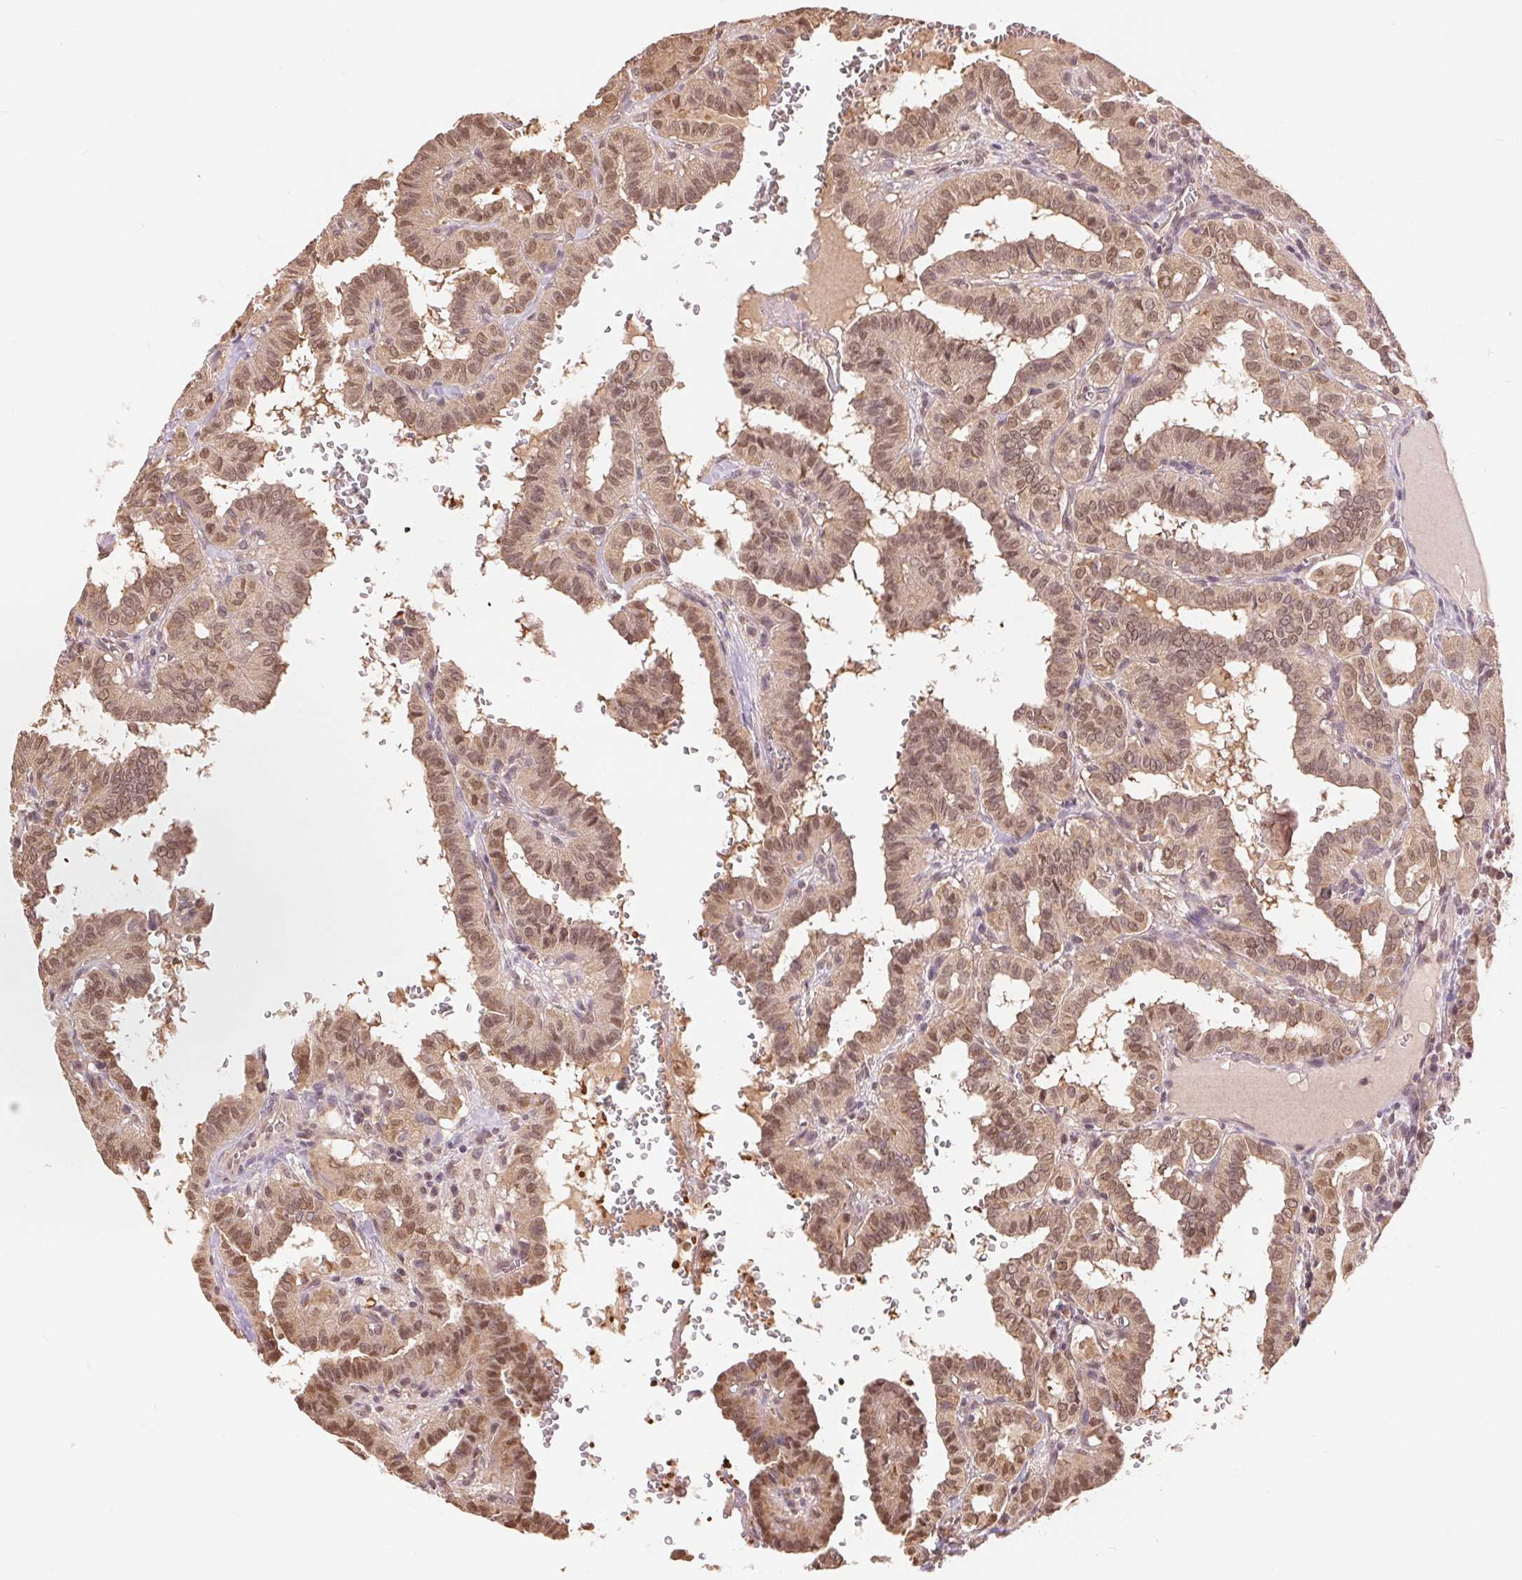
{"staining": {"intensity": "moderate", "quantity": ">75%", "location": "cytoplasmic/membranous,nuclear"}, "tissue": "thyroid cancer", "cell_type": "Tumor cells", "image_type": "cancer", "snomed": [{"axis": "morphology", "description": "Papillary adenocarcinoma, NOS"}, {"axis": "topography", "description": "Thyroid gland"}], "caption": "Brown immunohistochemical staining in human thyroid cancer (papillary adenocarcinoma) exhibits moderate cytoplasmic/membranous and nuclear staining in about >75% of tumor cells. The protein is stained brown, and the nuclei are stained in blue (DAB IHC with brightfield microscopy, high magnification).", "gene": "TMEM273", "patient": {"sex": "female", "age": 21}}